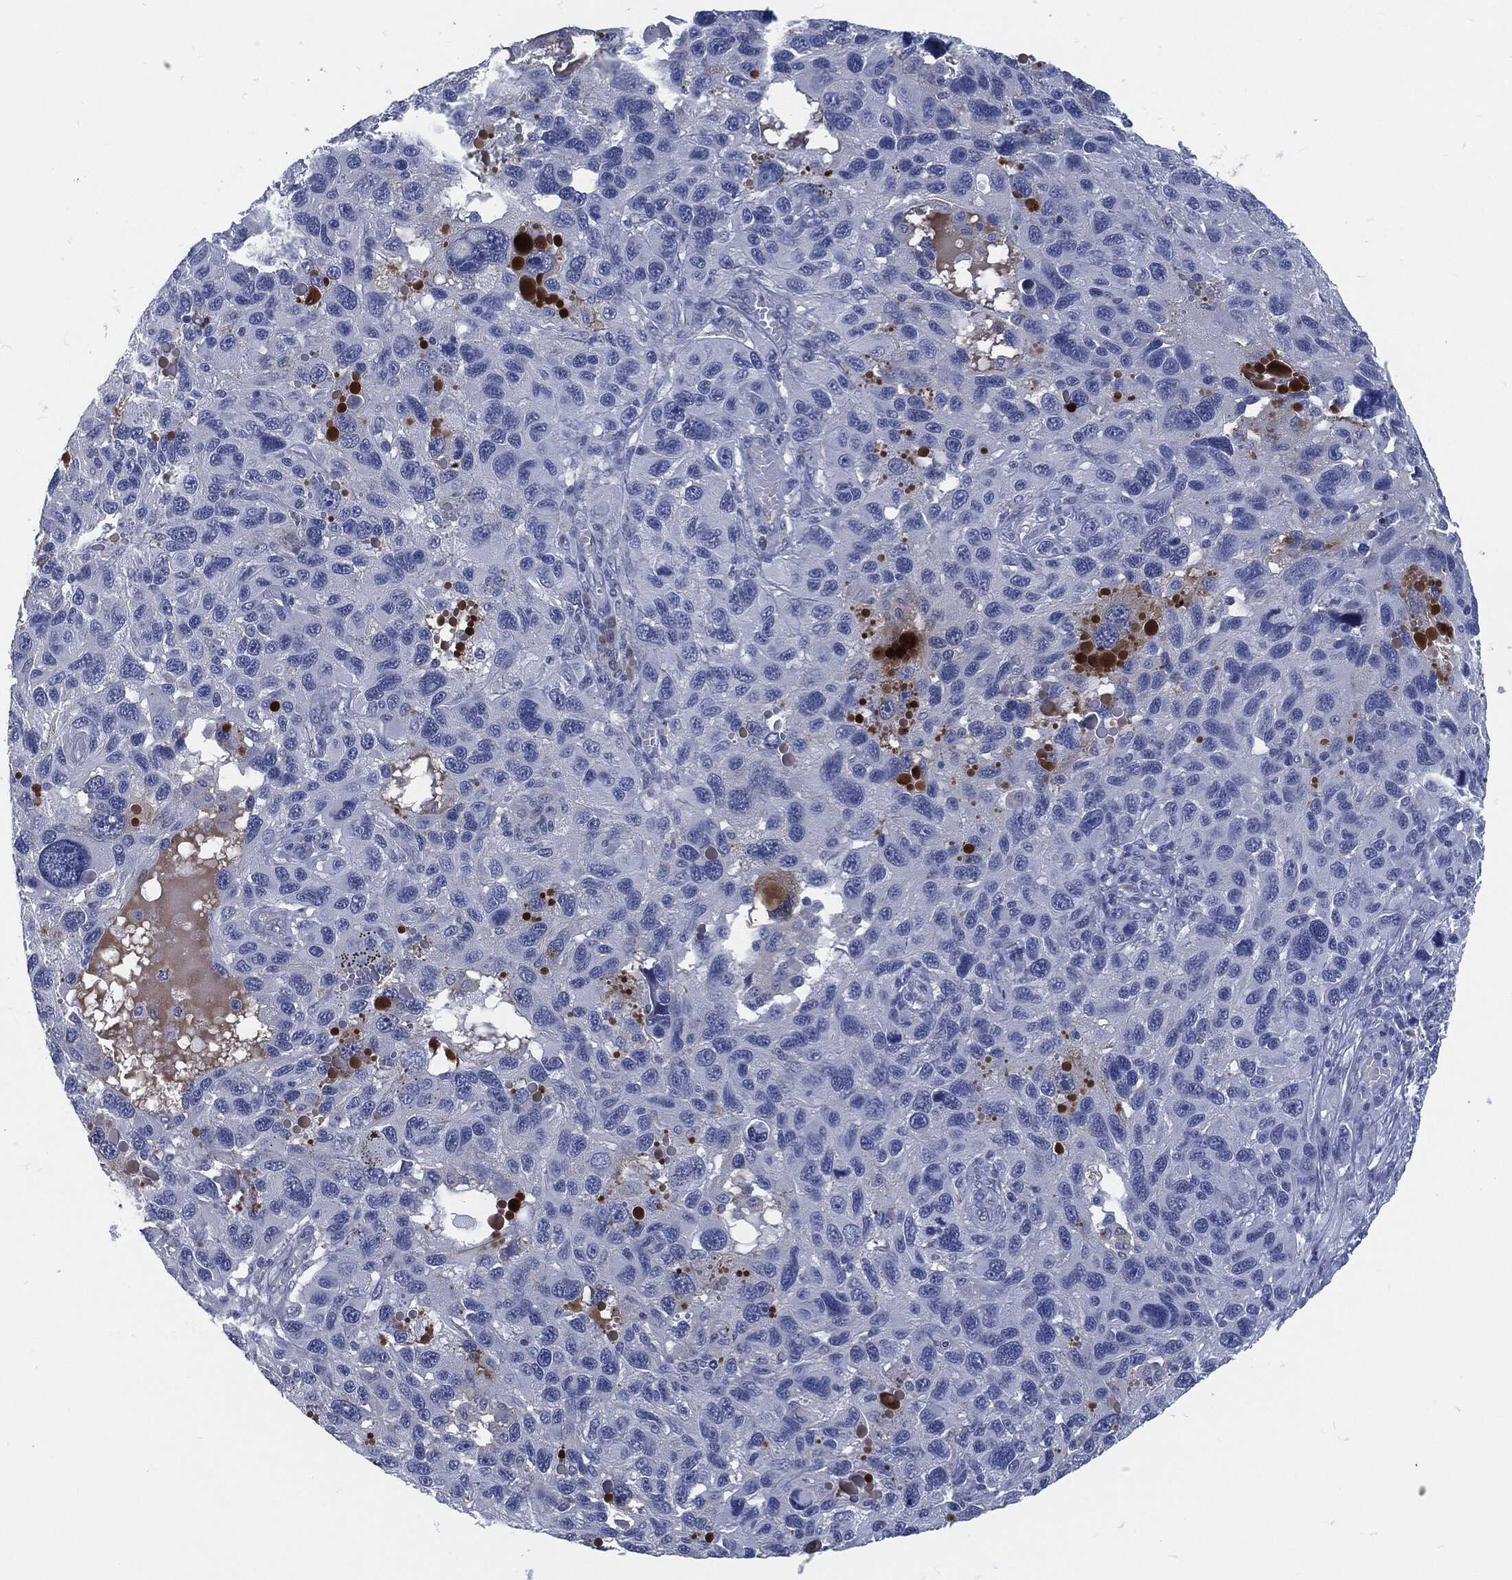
{"staining": {"intensity": "negative", "quantity": "none", "location": "none"}, "tissue": "melanoma", "cell_type": "Tumor cells", "image_type": "cancer", "snomed": [{"axis": "morphology", "description": "Malignant melanoma, NOS"}, {"axis": "topography", "description": "Skin"}], "caption": "Immunohistochemical staining of melanoma displays no significant positivity in tumor cells.", "gene": "MST1", "patient": {"sex": "male", "age": 53}}